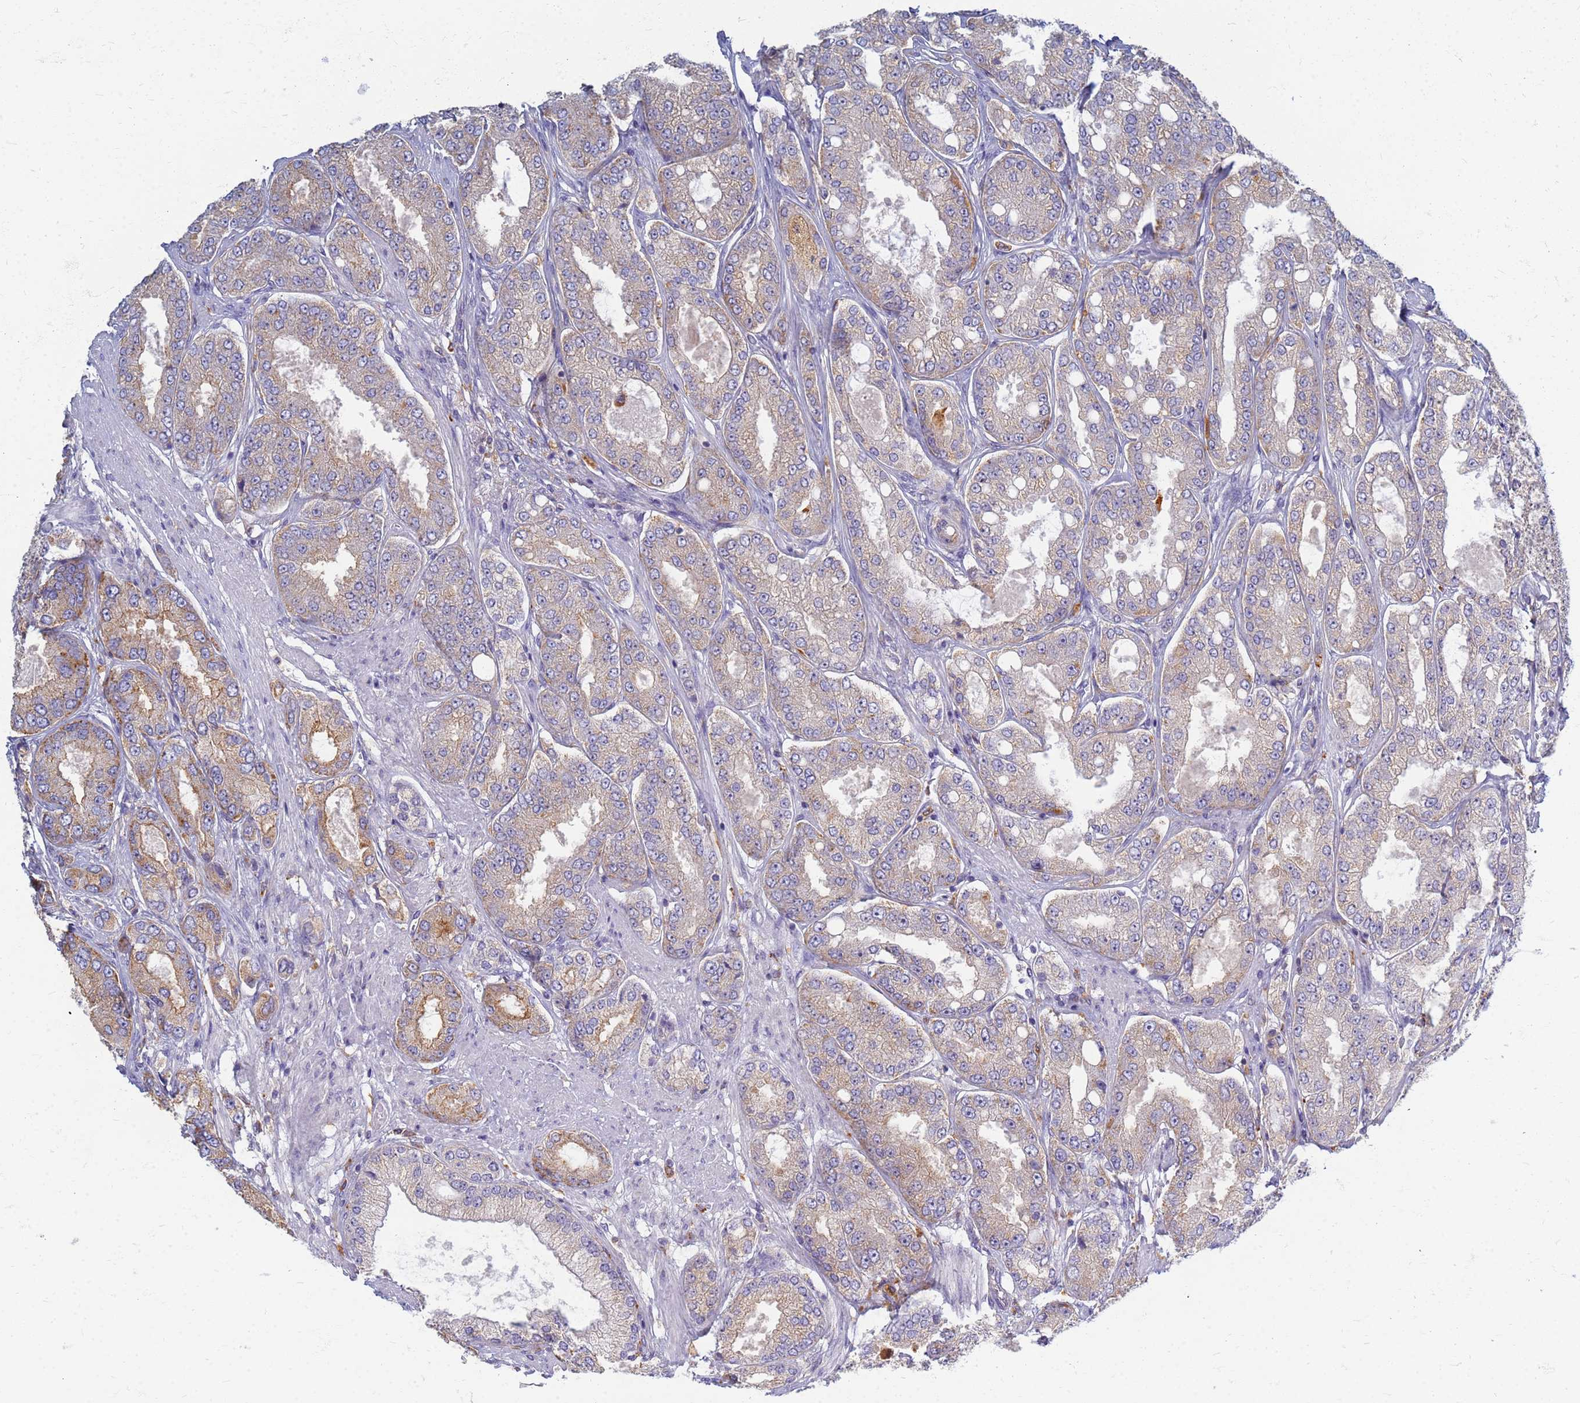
{"staining": {"intensity": "moderate", "quantity": "<25%", "location": "cytoplasmic/membranous"}, "tissue": "prostate cancer", "cell_type": "Tumor cells", "image_type": "cancer", "snomed": [{"axis": "morphology", "description": "Adenocarcinoma, High grade"}, {"axis": "topography", "description": "Prostate"}], "caption": "Immunohistochemistry (IHC) (DAB) staining of human prostate high-grade adenocarcinoma demonstrates moderate cytoplasmic/membranous protein expression in approximately <25% of tumor cells.", "gene": "ATP6V1E1", "patient": {"sex": "male", "age": 71}}